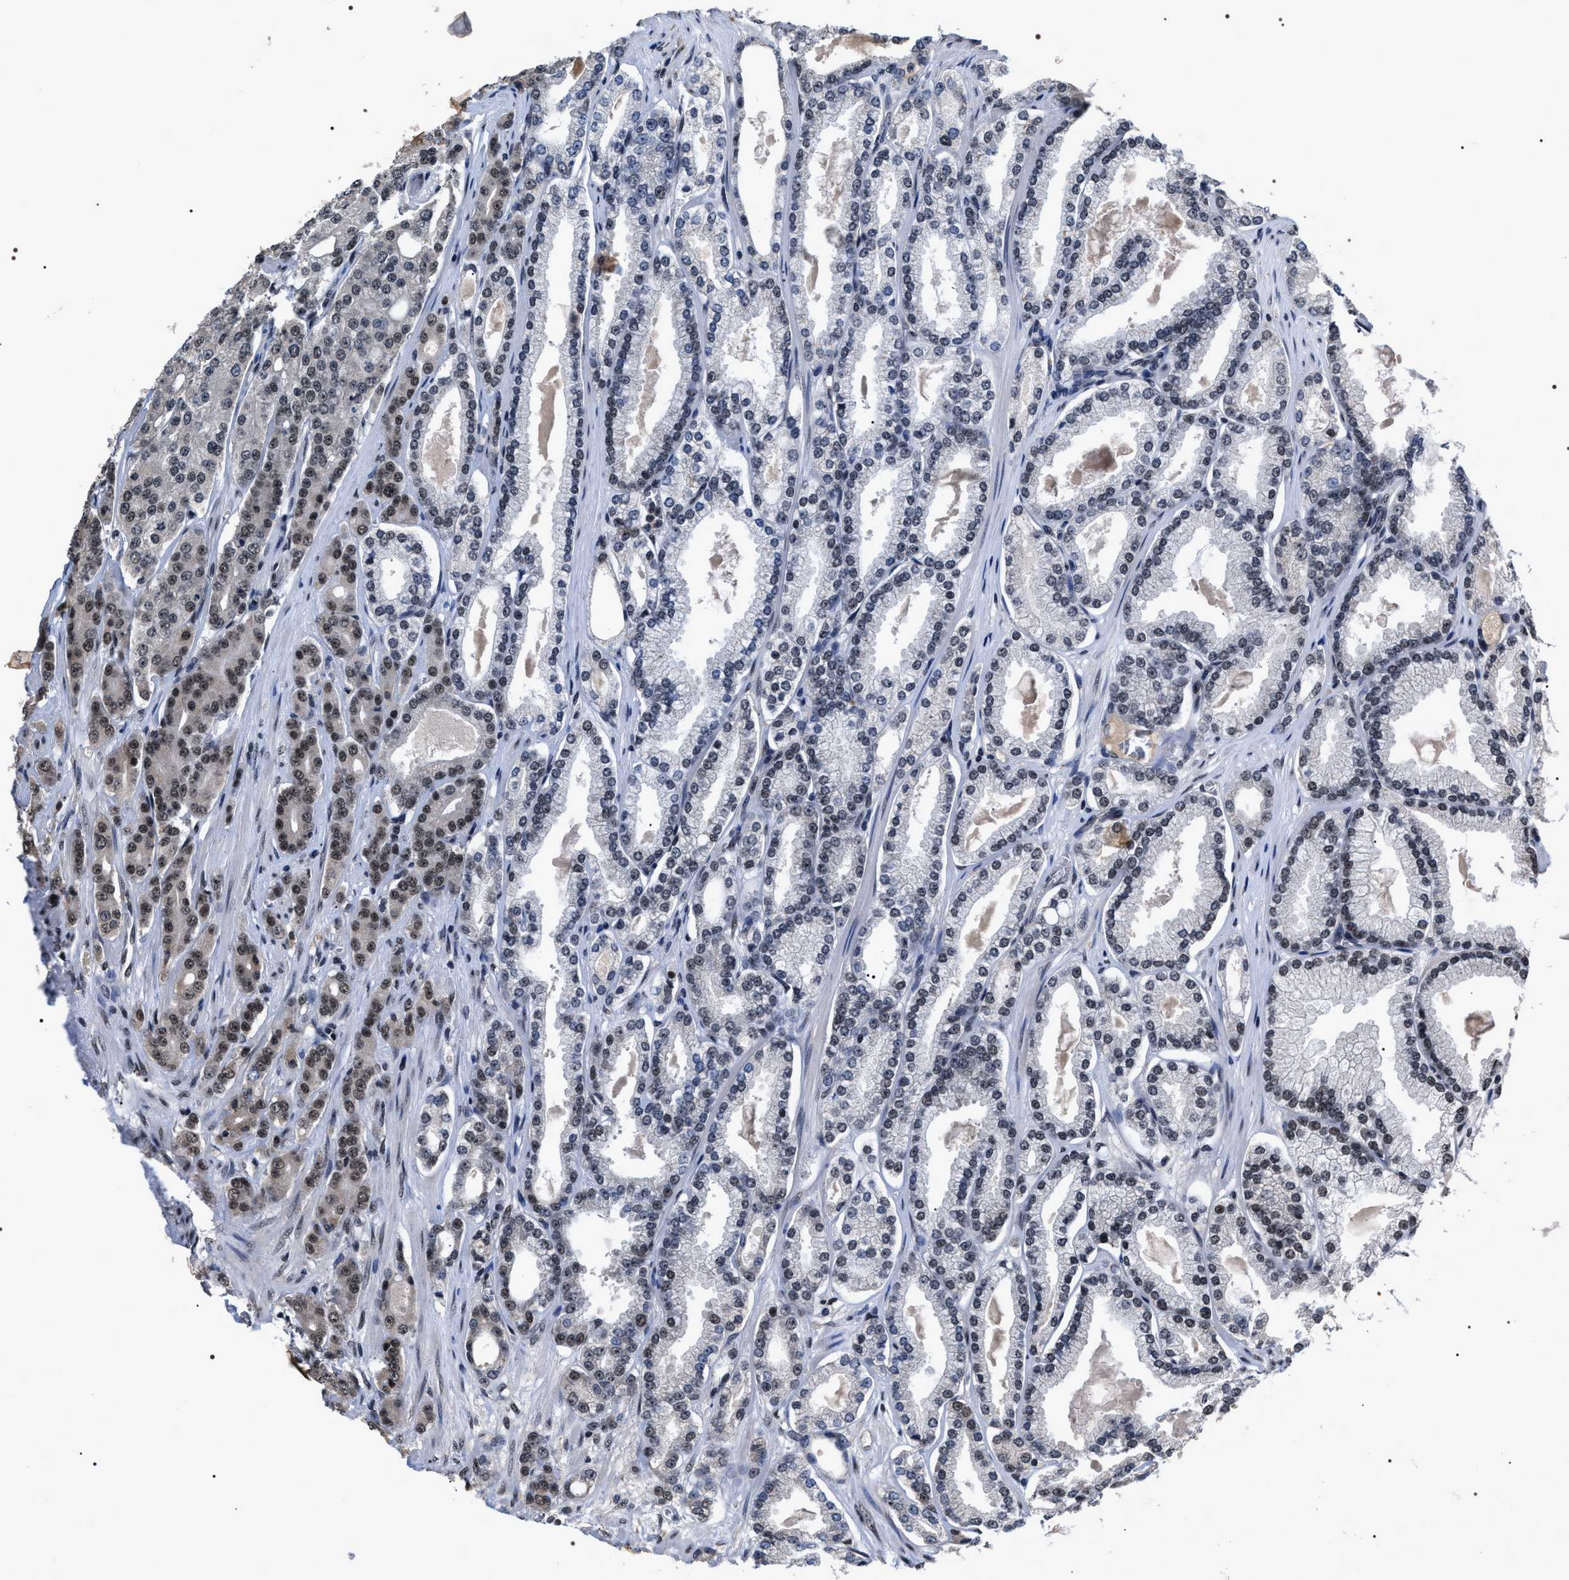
{"staining": {"intensity": "moderate", "quantity": "<25%", "location": "nuclear"}, "tissue": "prostate cancer", "cell_type": "Tumor cells", "image_type": "cancer", "snomed": [{"axis": "morphology", "description": "Adenocarcinoma, High grade"}, {"axis": "topography", "description": "Prostate"}], "caption": "Protein expression analysis of high-grade adenocarcinoma (prostate) reveals moderate nuclear positivity in about <25% of tumor cells.", "gene": "RRP1B", "patient": {"sex": "male", "age": 71}}